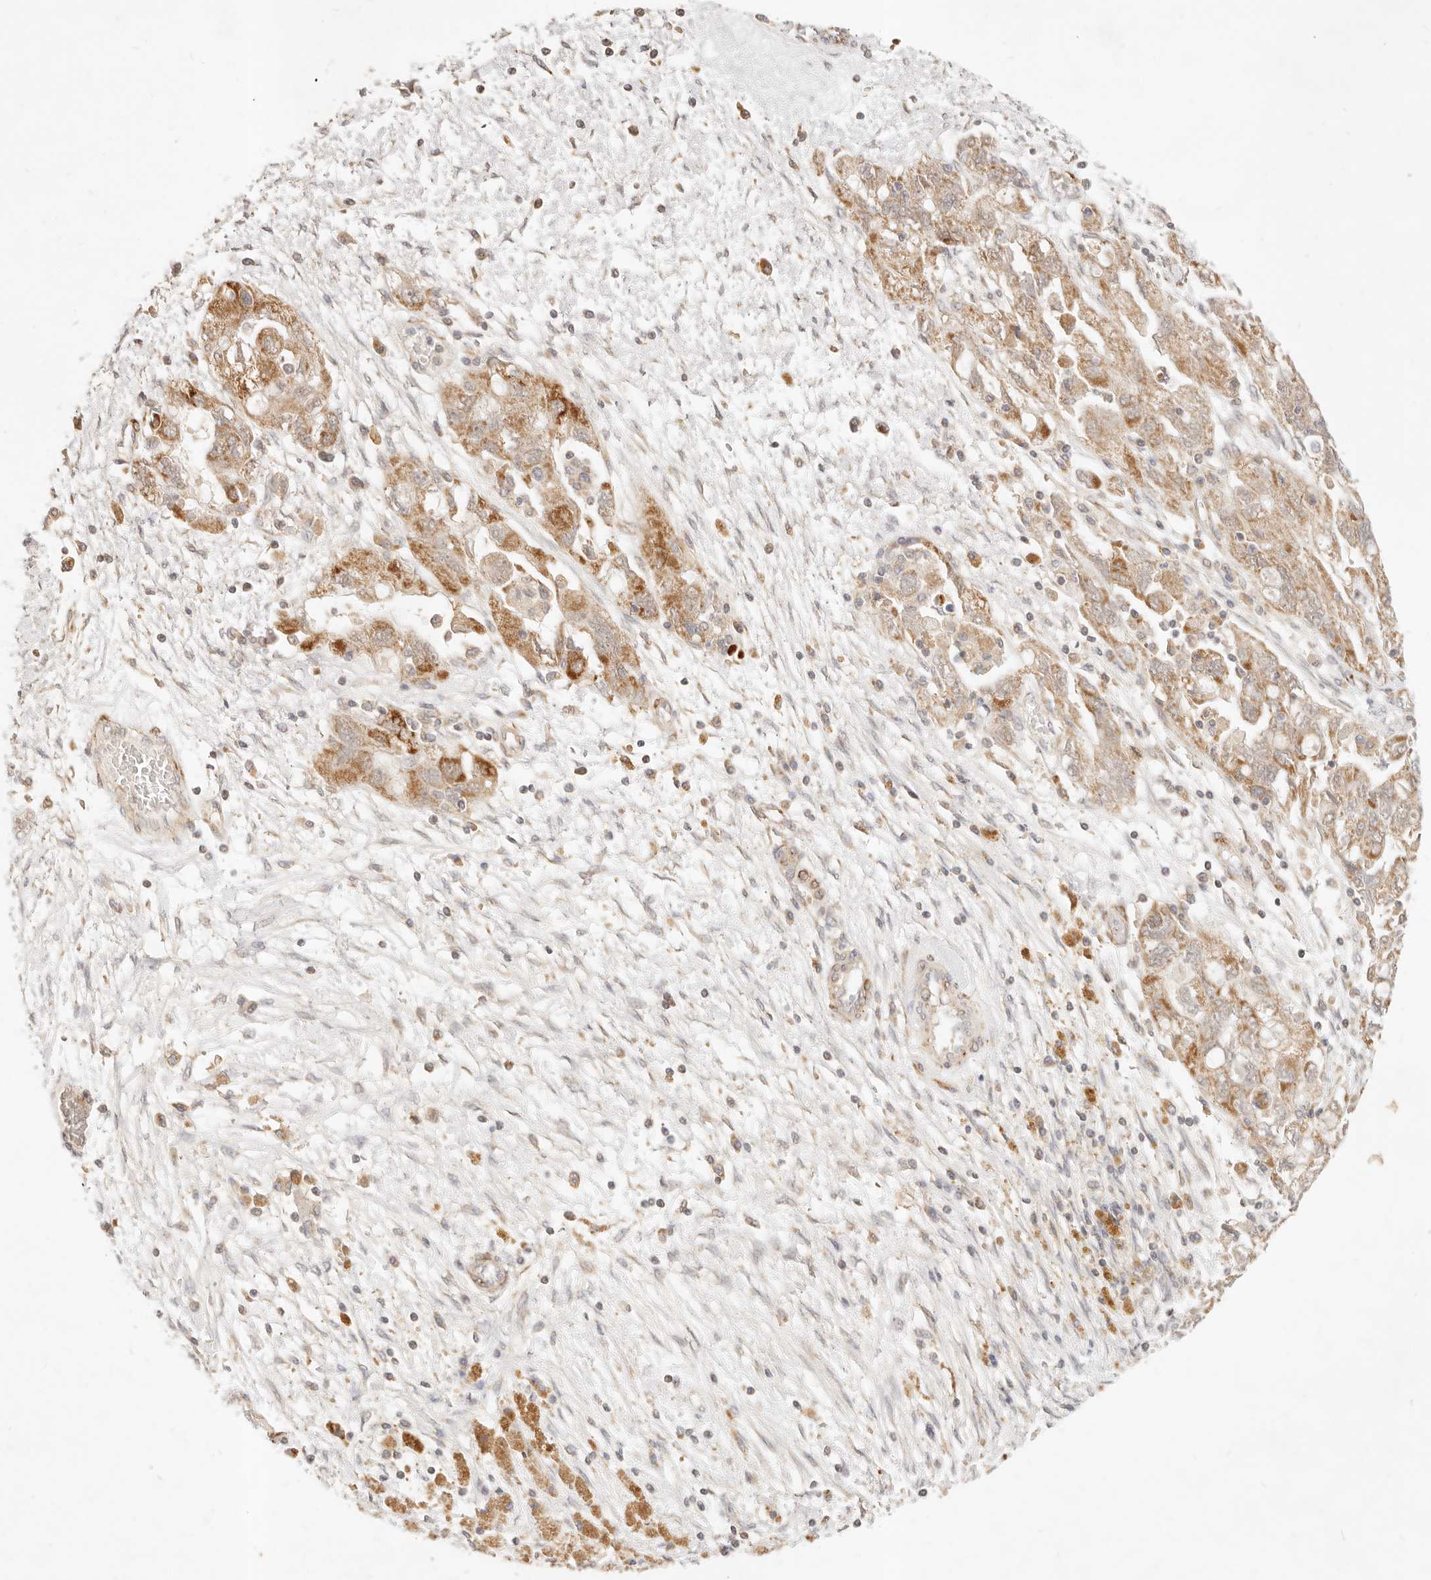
{"staining": {"intensity": "moderate", "quantity": "25%-75%", "location": "cytoplasmic/membranous"}, "tissue": "ovarian cancer", "cell_type": "Tumor cells", "image_type": "cancer", "snomed": [{"axis": "morphology", "description": "Carcinoma, NOS"}, {"axis": "morphology", "description": "Cystadenocarcinoma, serous, NOS"}, {"axis": "topography", "description": "Ovary"}], "caption": "Immunohistochemistry histopathology image of neoplastic tissue: ovarian cancer stained using immunohistochemistry (IHC) reveals medium levels of moderate protein expression localized specifically in the cytoplasmic/membranous of tumor cells, appearing as a cytoplasmic/membranous brown color.", "gene": "RUBCNL", "patient": {"sex": "female", "age": 69}}